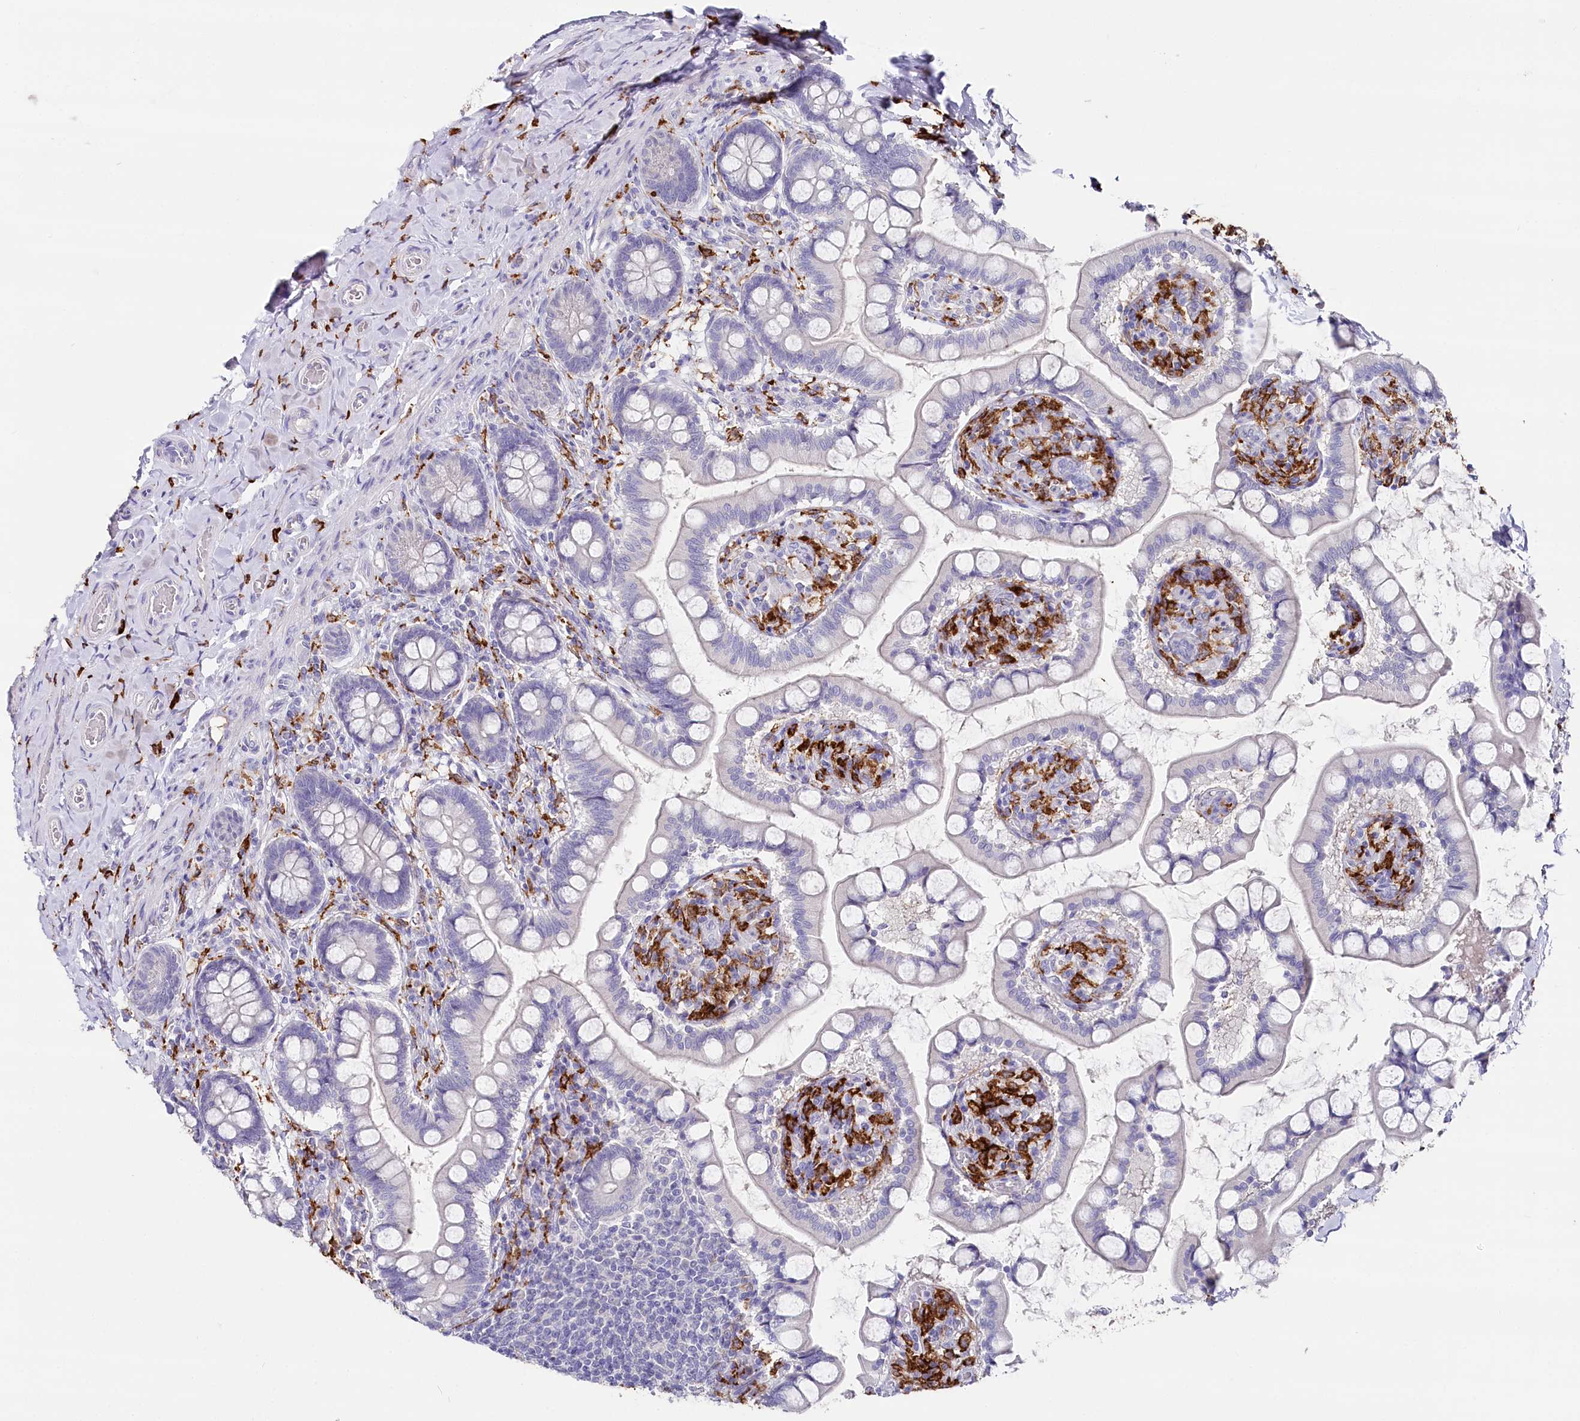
{"staining": {"intensity": "negative", "quantity": "none", "location": "none"}, "tissue": "small intestine", "cell_type": "Glandular cells", "image_type": "normal", "snomed": [{"axis": "morphology", "description": "Normal tissue, NOS"}, {"axis": "topography", "description": "Small intestine"}], "caption": "The immunohistochemistry (IHC) photomicrograph has no significant positivity in glandular cells of small intestine. (Immunohistochemistry (ihc), brightfield microscopy, high magnification).", "gene": "CLEC4M", "patient": {"sex": "male", "age": 52}}